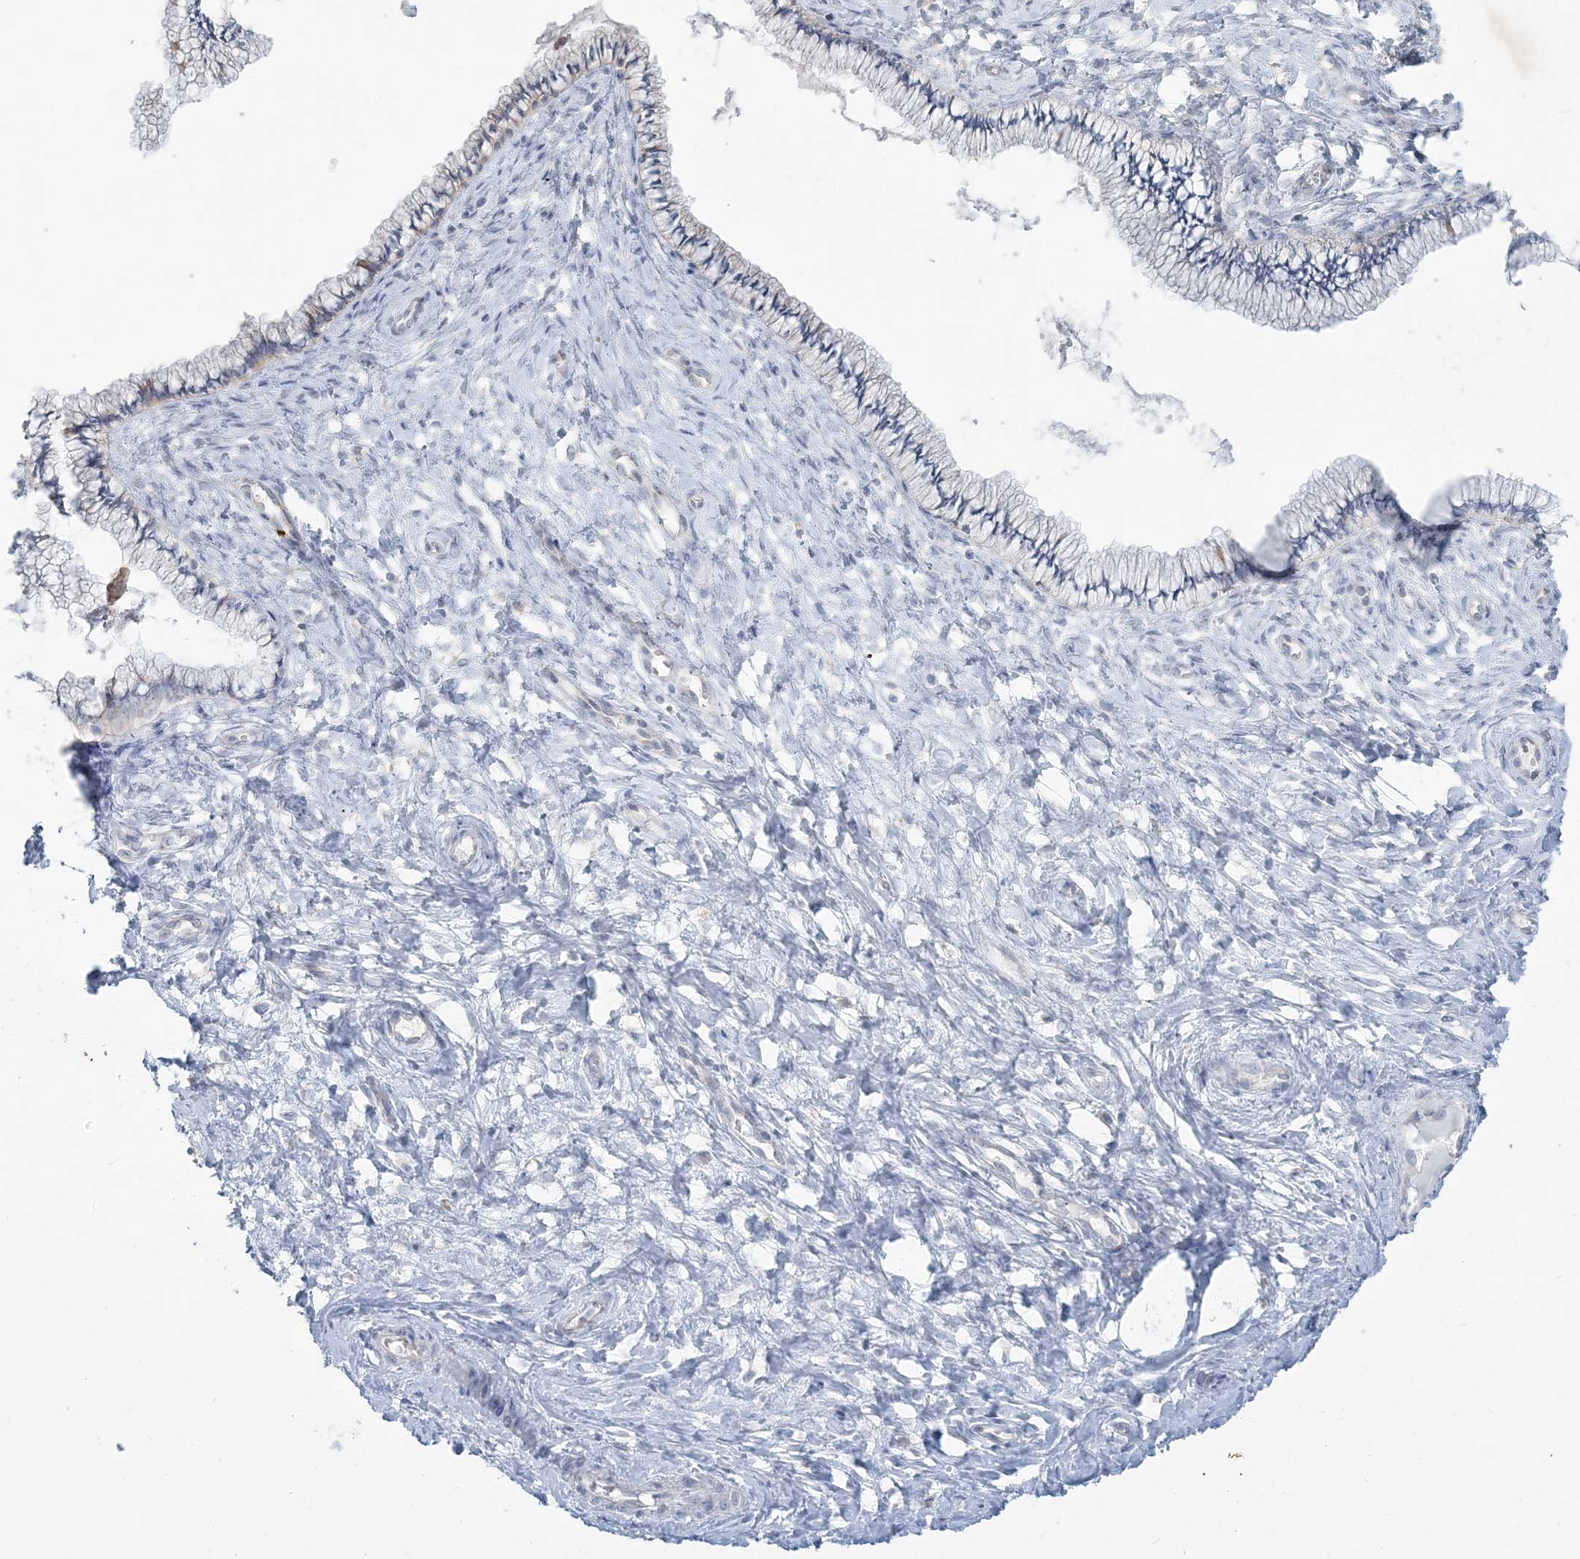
{"staining": {"intensity": "negative", "quantity": "none", "location": "none"}, "tissue": "cervix", "cell_type": "Glandular cells", "image_type": "normal", "snomed": [{"axis": "morphology", "description": "Normal tissue, NOS"}, {"axis": "topography", "description": "Cervix"}], "caption": "There is no significant expression in glandular cells of cervix. (DAB IHC with hematoxylin counter stain).", "gene": "CCNJ", "patient": {"sex": "female", "age": 36}}